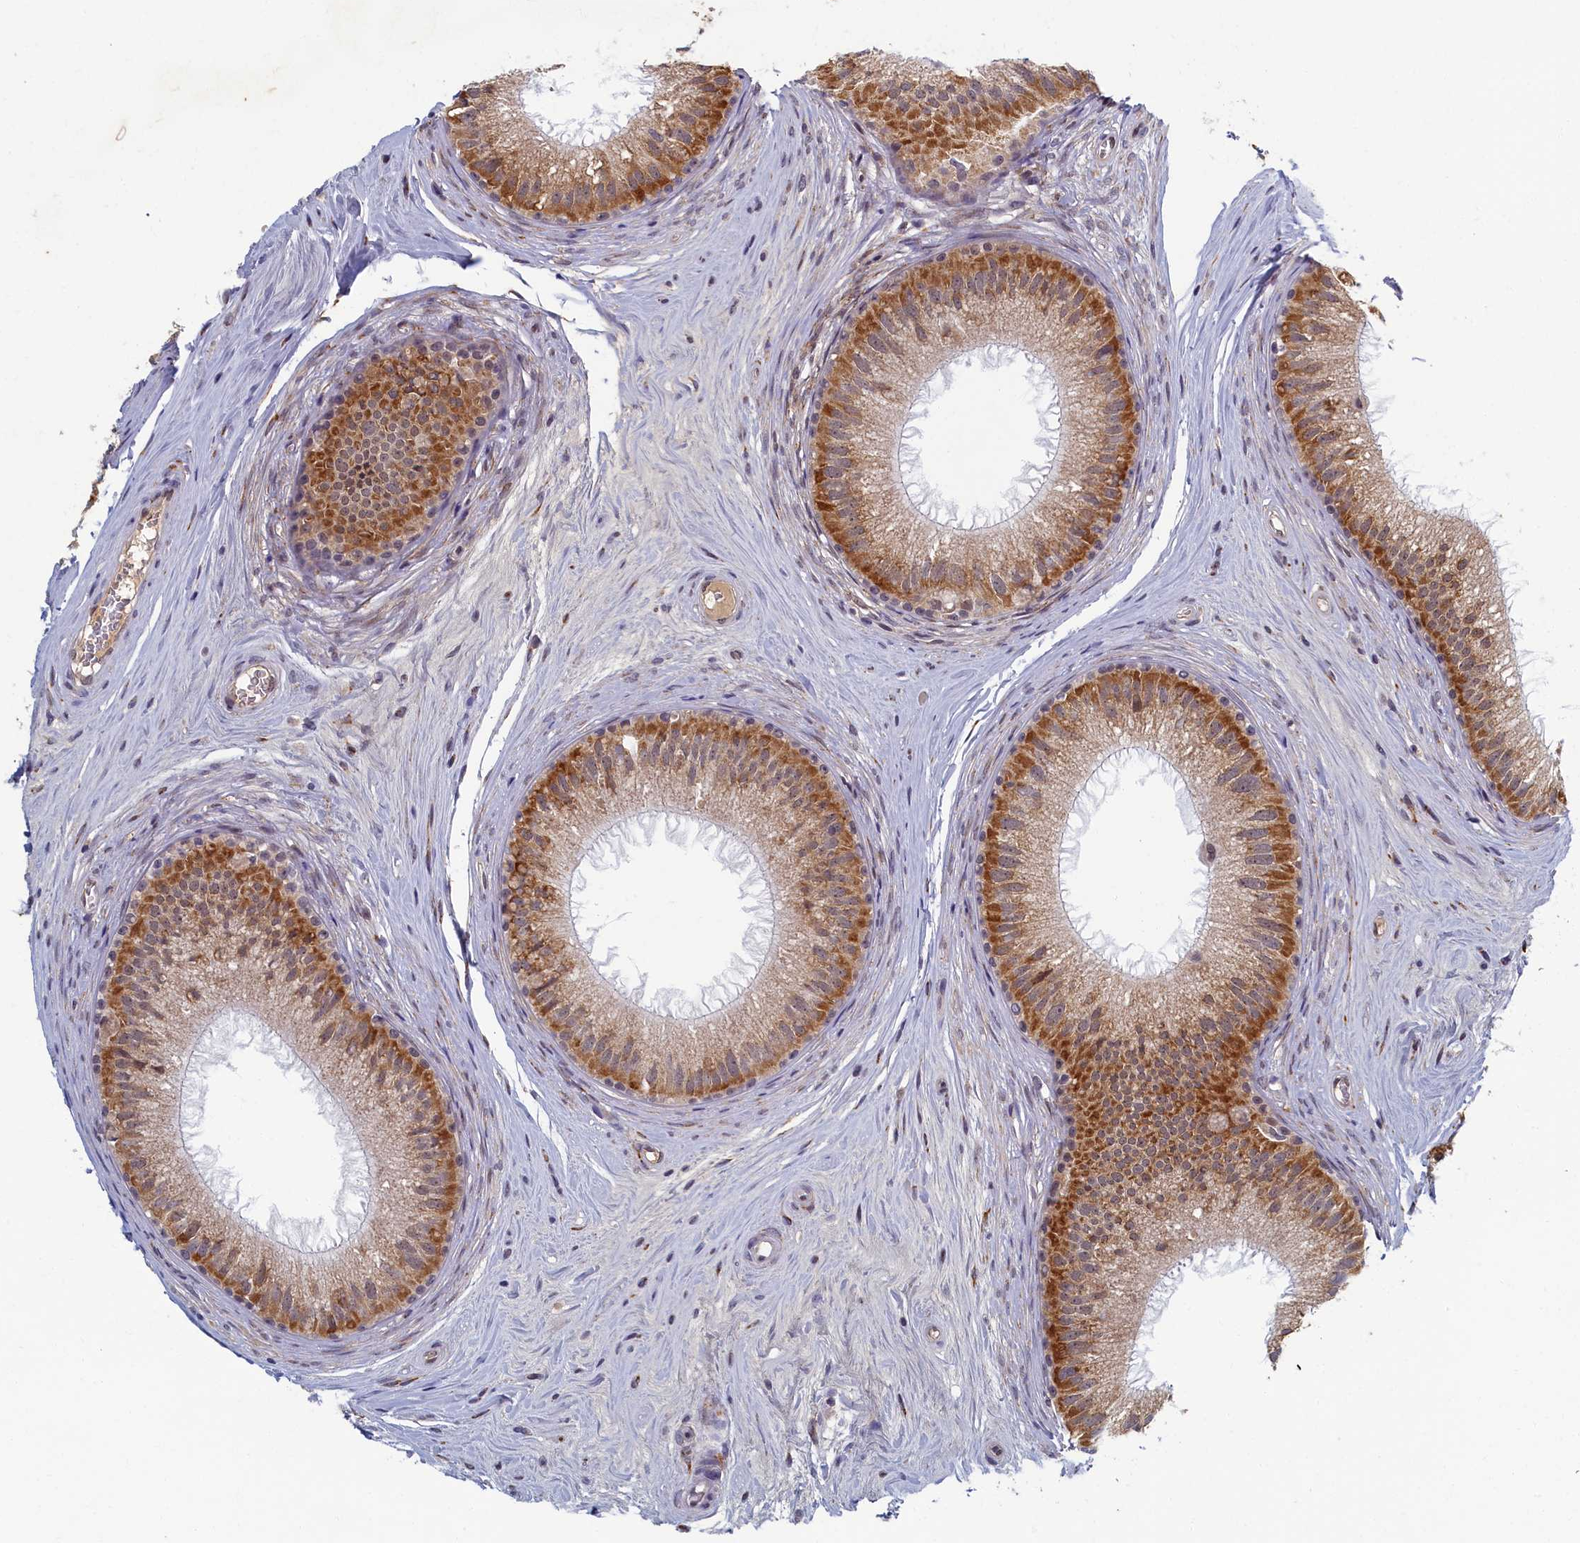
{"staining": {"intensity": "moderate", "quantity": "25%-75%", "location": "cytoplasmic/membranous,nuclear"}, "tissue": "epididymis", "cell_type": "Glandular cells", "image_type": "normal", "snomed": [{"axis": "morphology", "description": "Normal tissue, NOS"}, {"axis": "topography", "description": "Epididymis"}], "caption": "Glandular cells exhibit medium levels of moderate cytoplasmic/membranous,nuclear staining in about 25%-75% of cells in benign epididymis.", "gene": "DNAJC17", "patient": {"sex": "male", "age": 33}}